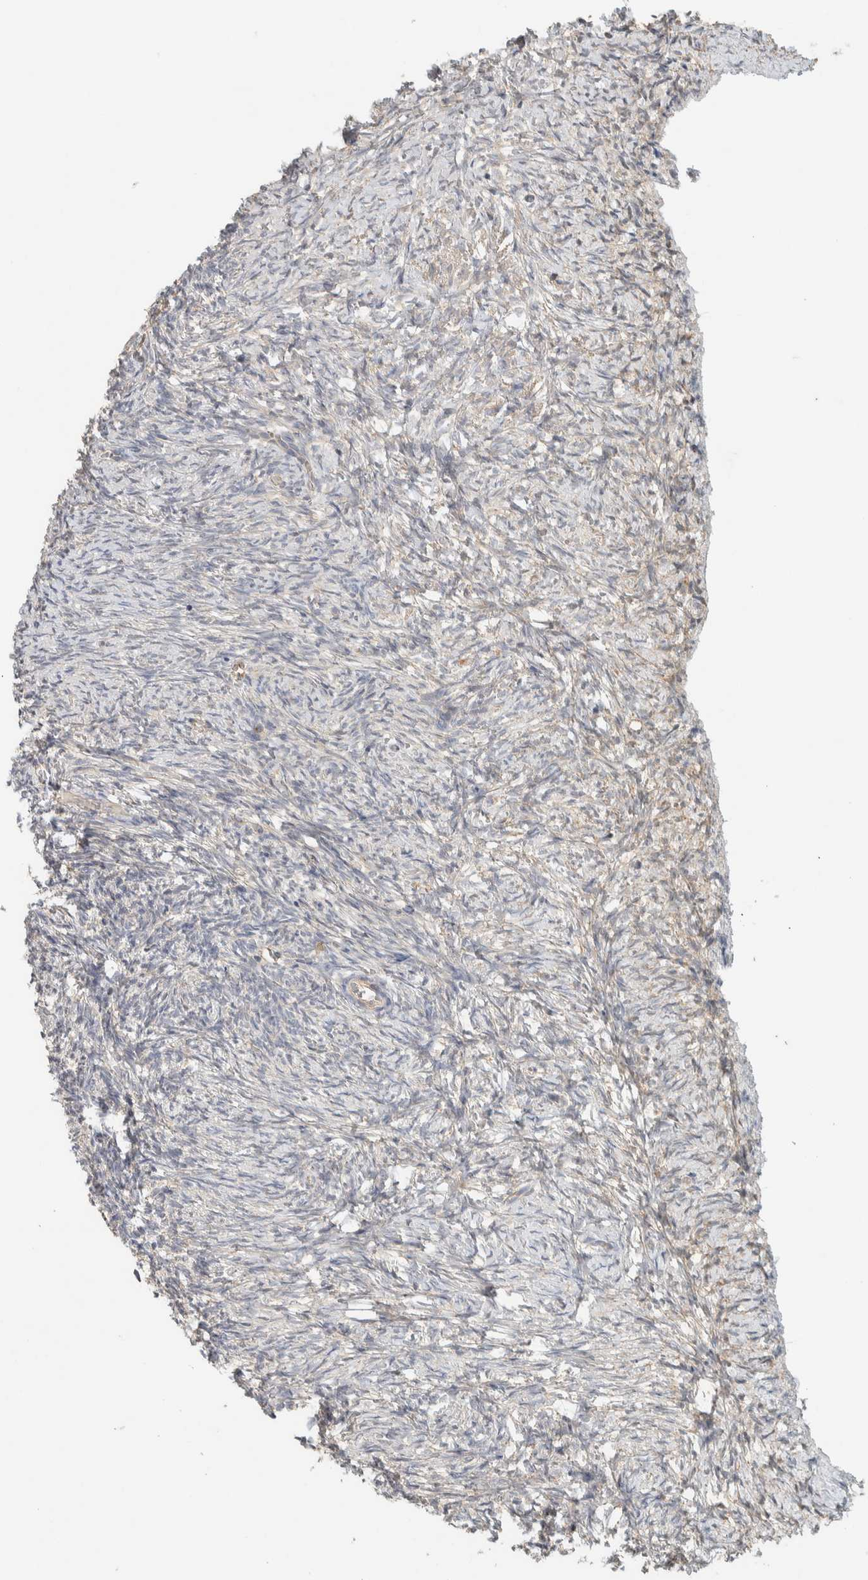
{"staining": {"intensity": "weak", "quantity": "<25%", "location": "cytoplasmic/membranous"}, "tissue": "ovary", "cell_type": "Ovarian stroma cells", "image_type": "normal", "snomed": [{"axis": "morphology", "description": "Normal tissue, NOS"}, {"axis": "topography", "description": "Ovary"}], "caption": "Ovarian stroma cells show no significant protein positivity in normal ovary. Brightfield microscopy of immunohistochemistry (IHC) stained with DAB (3,3'-diaminobenzidine) (brown) and hematoxylin (blue), captured at high magnification.", "gene": "RAB11FIP1", "patient": {"sex": "female", "age": 41}}